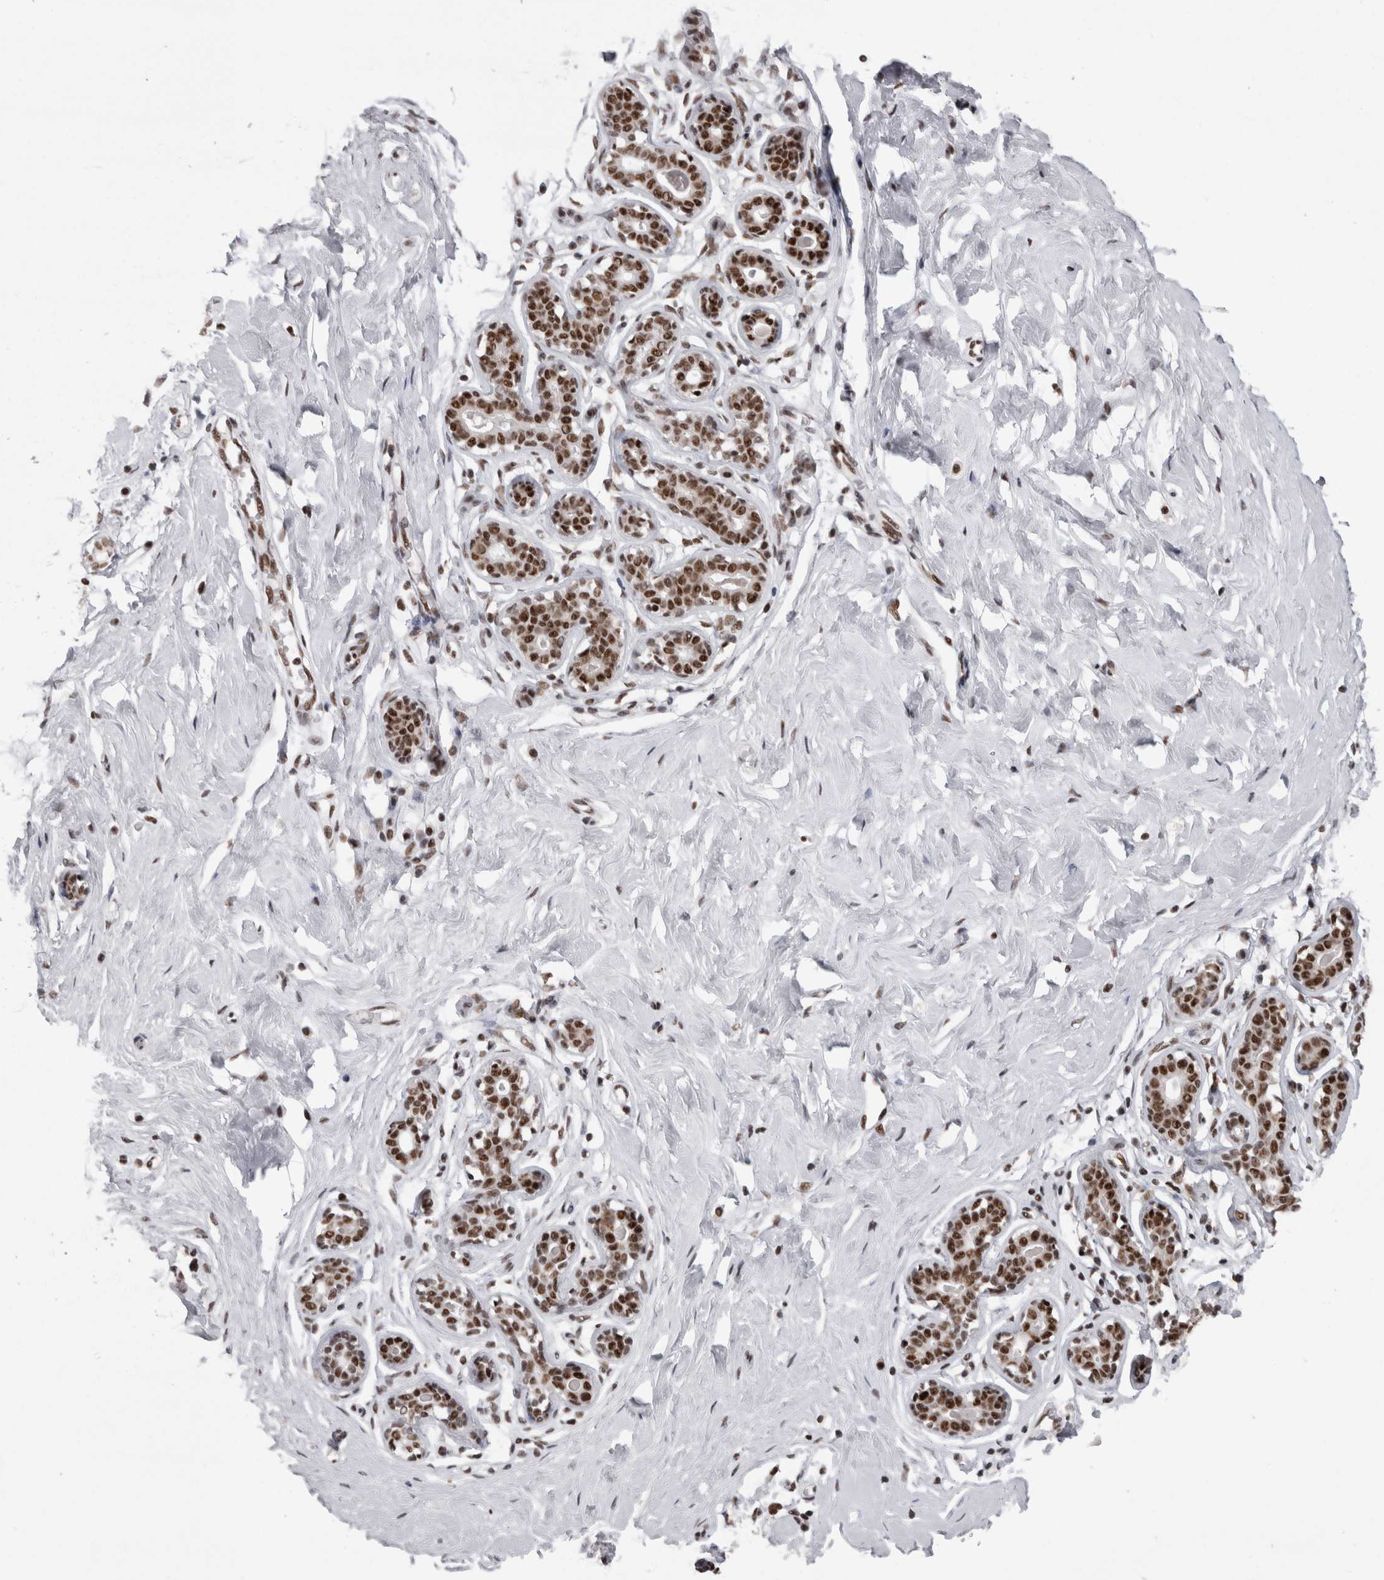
{"staining": {"intensity": "moderate", "quantity": ">75%", "location": "nuclear"}, "tissue": "breast", "cell_type": "Adipocytes", "image_type": "normal", "snomed": [{"axis": "morphology", "description": "Normal tissue, NOS"}, {"axis": "topography", "description": "Breast"}], "caption": "Protein staining by immunohistochemistry (IHC) shows moderate nuclear positivity in about >75% of adipocytes in unremarkable breast.", "gene": "SNRNP40", "patient": {"sex": "female", "age": 23}}